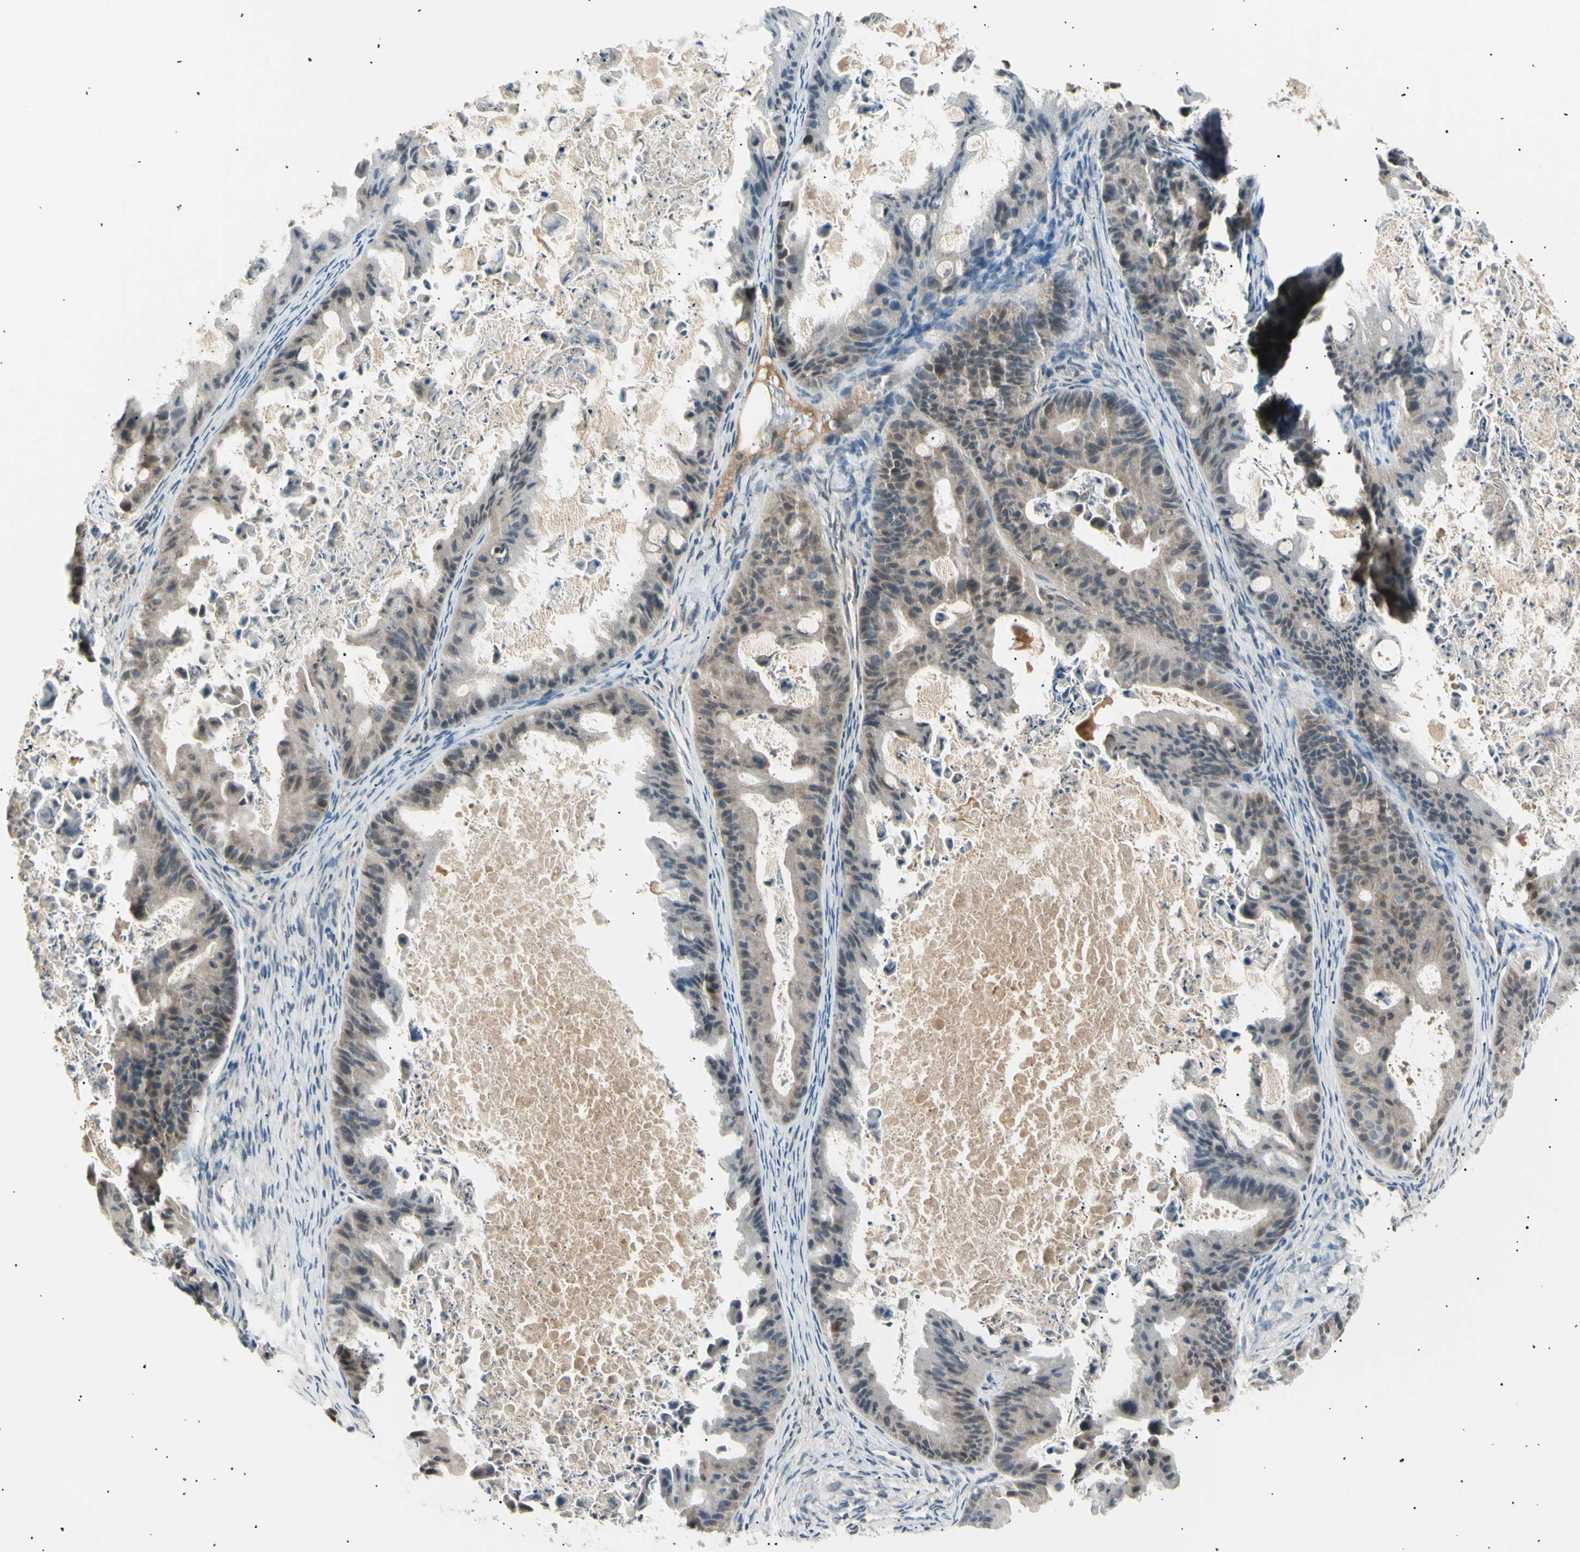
{"staining": {"intensity": "weak", "quantity": "25%-75%", "location": "cytoplasmic/membranous"}, "tissue": "ovarian cancer", "cell_type": "Tumor cells", "image_type": "cancer", "snomed": [{"axis": "morphology", "description": "Cystadenocarcinoma, mucinous, NOS"}, {"axis": "topography", "description": "Ovary"}], "caption": "Immunohistochemistry (IHC) photomicrograph of neoplastic tissue: ovarian cancer stained using immunohistochemistry (IHC) reveals low levels of weak protein expression localized specifically in the cytoplasmic/membranous of tumor cells, appearing as a cytoplasmic/membranous brown color.", "gene": "LHPP", "patient": {"sex": "female", "age": 37}}